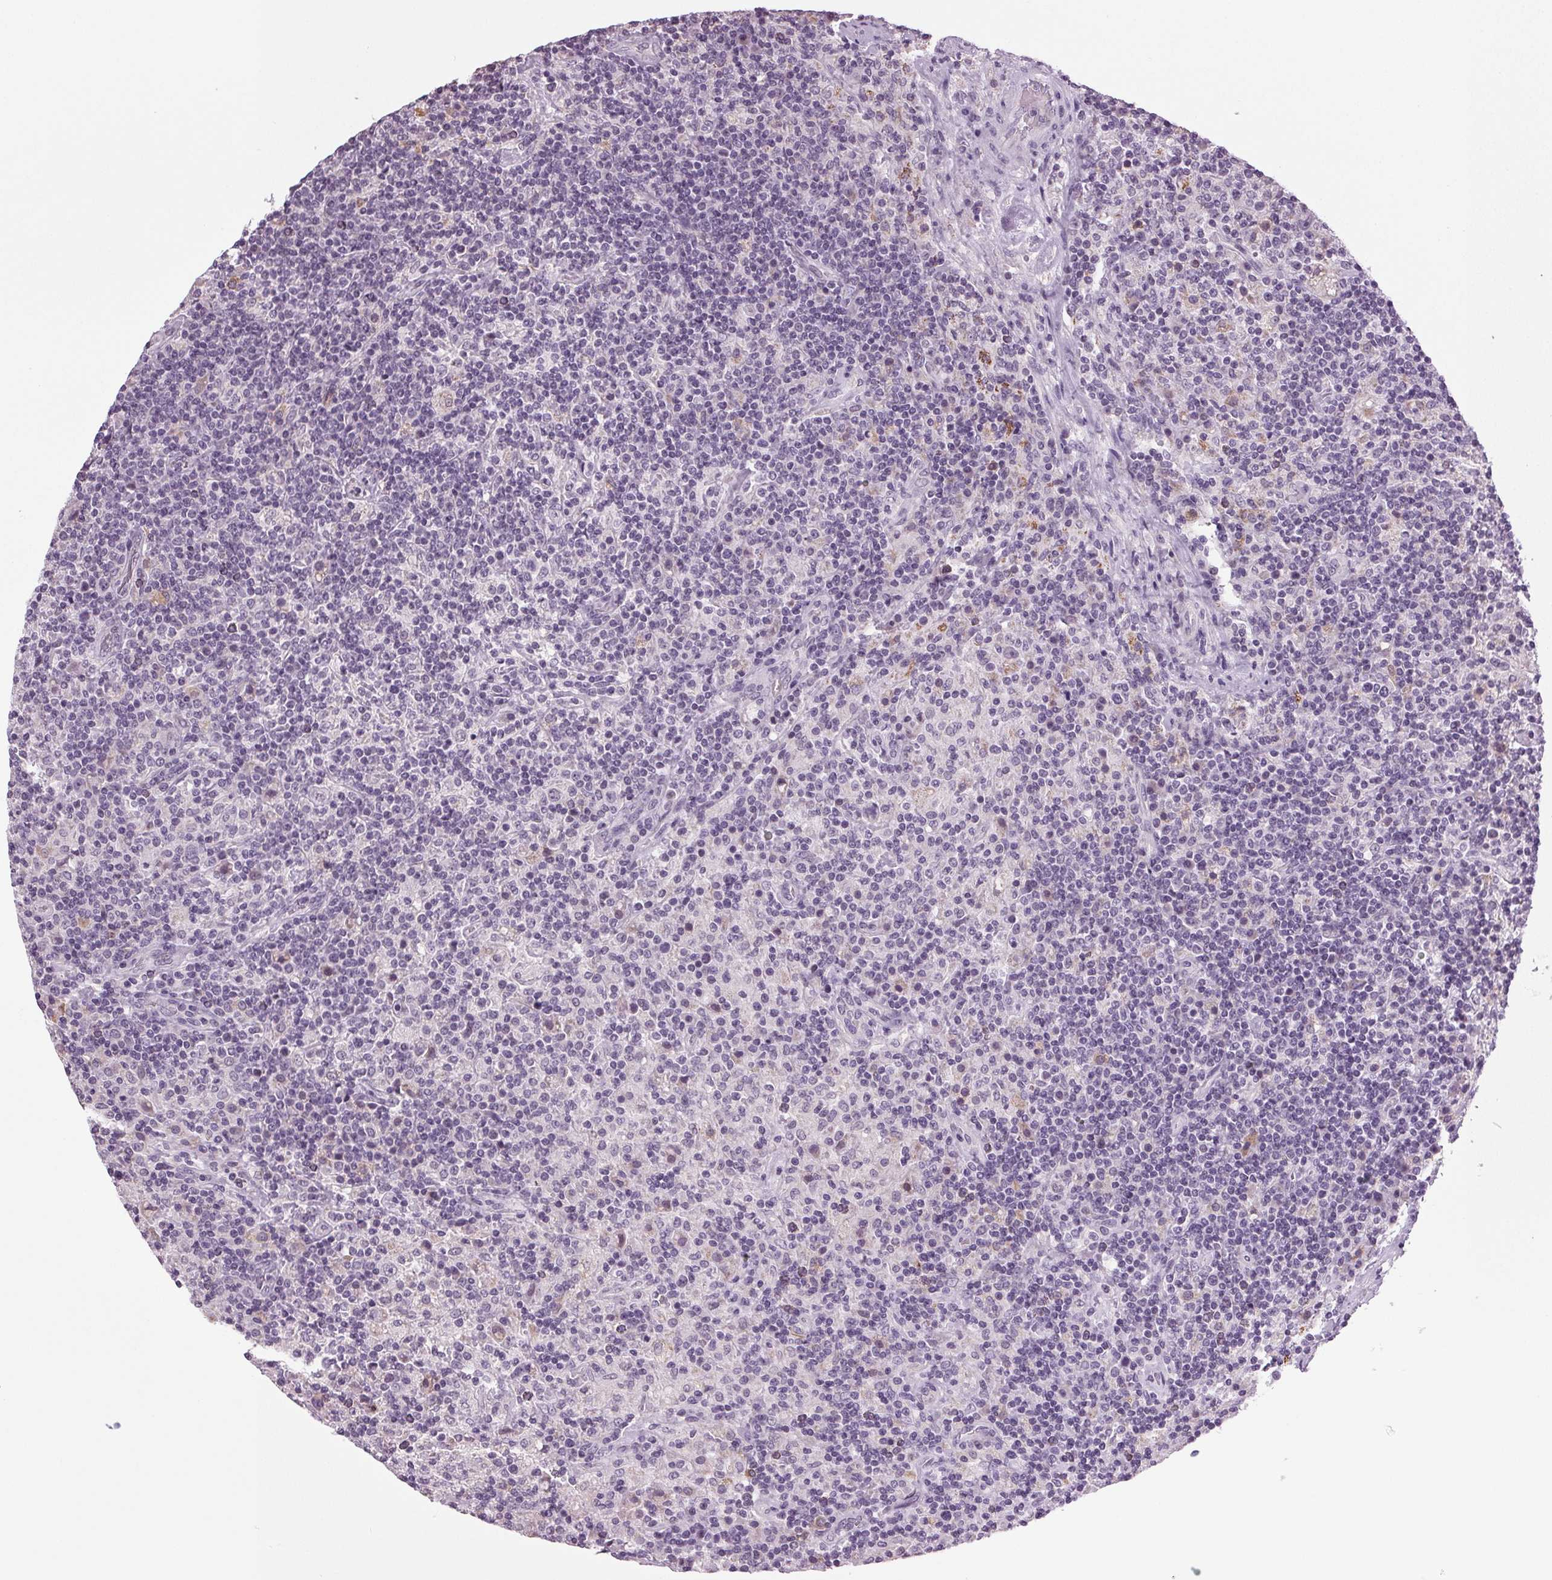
{"staining": {"intensity": "negative", "quantity": "none", "location": "none"}, "tissue": "lymphoma", "cell_type": "Tumor cells", "image_type": "cancer", "snomed": [{"axis": "morphology", "description": "Hodgkin's disease, NOS"}, {"axis": "topography", "description": "Lymph node"}], "caption": "Tumor cells are negative for brown protein staining in Hodgkin's disease.", "gene": "DNAH12", "patient": {"sex": "male", "age": 70}}